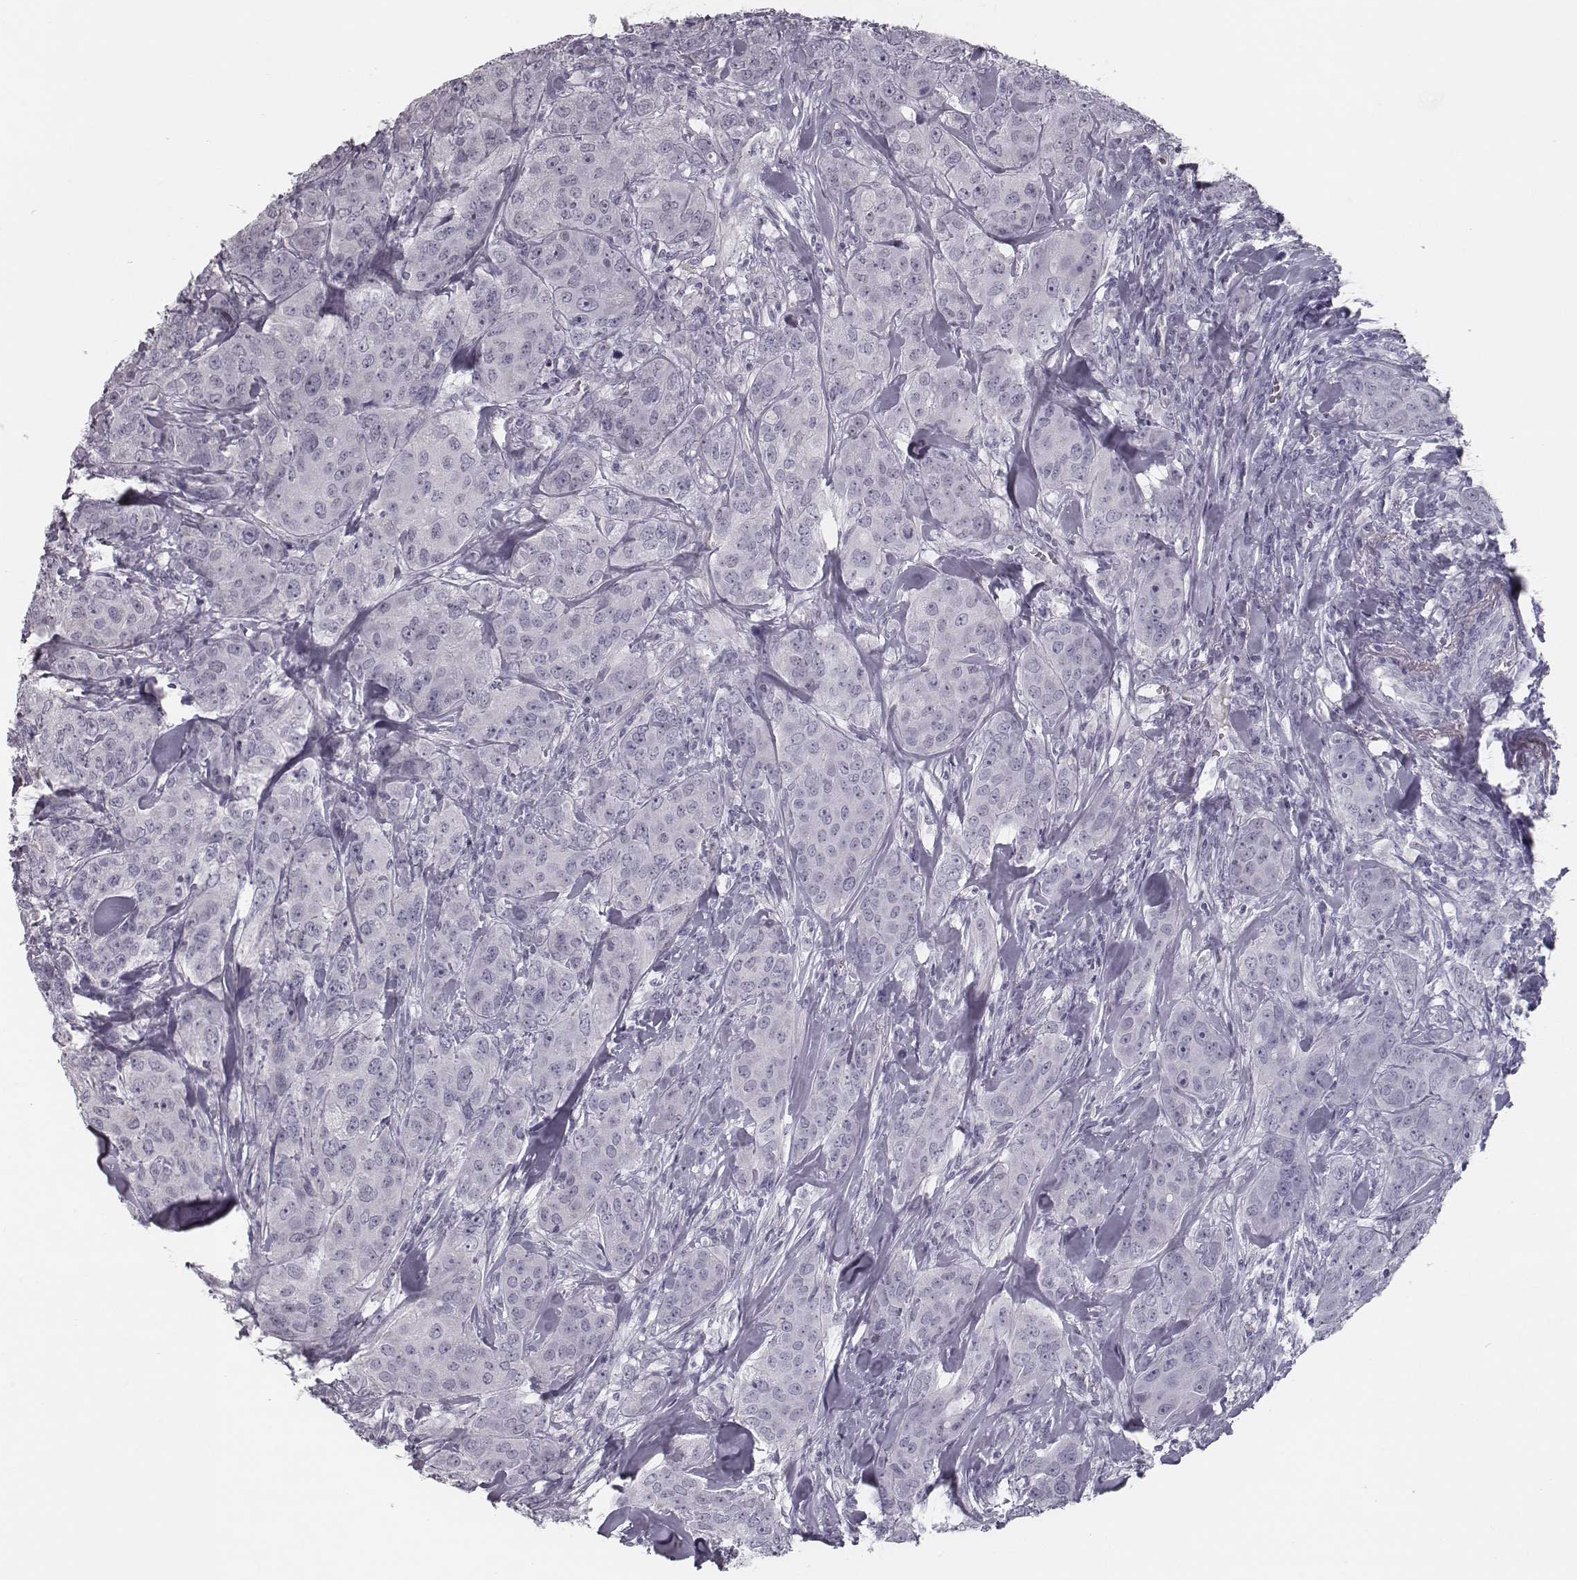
{"staining": {"intensity": "negative", "quantity": "none", "location": "none"}, "tissue": "breast cancer", "cell_type": "Tumor cells", "image_type": "cancer", "snomed": [{"axis": "morphology", "description": "Duct carcinoma"}, {"axis": "topography", "description": "Breast"}], "caption": "The micrograph shows no staining of tumor cells in breast cancer.", "gene": "SEPTIN14", "patient": {"sex": "female", "age": 43}}